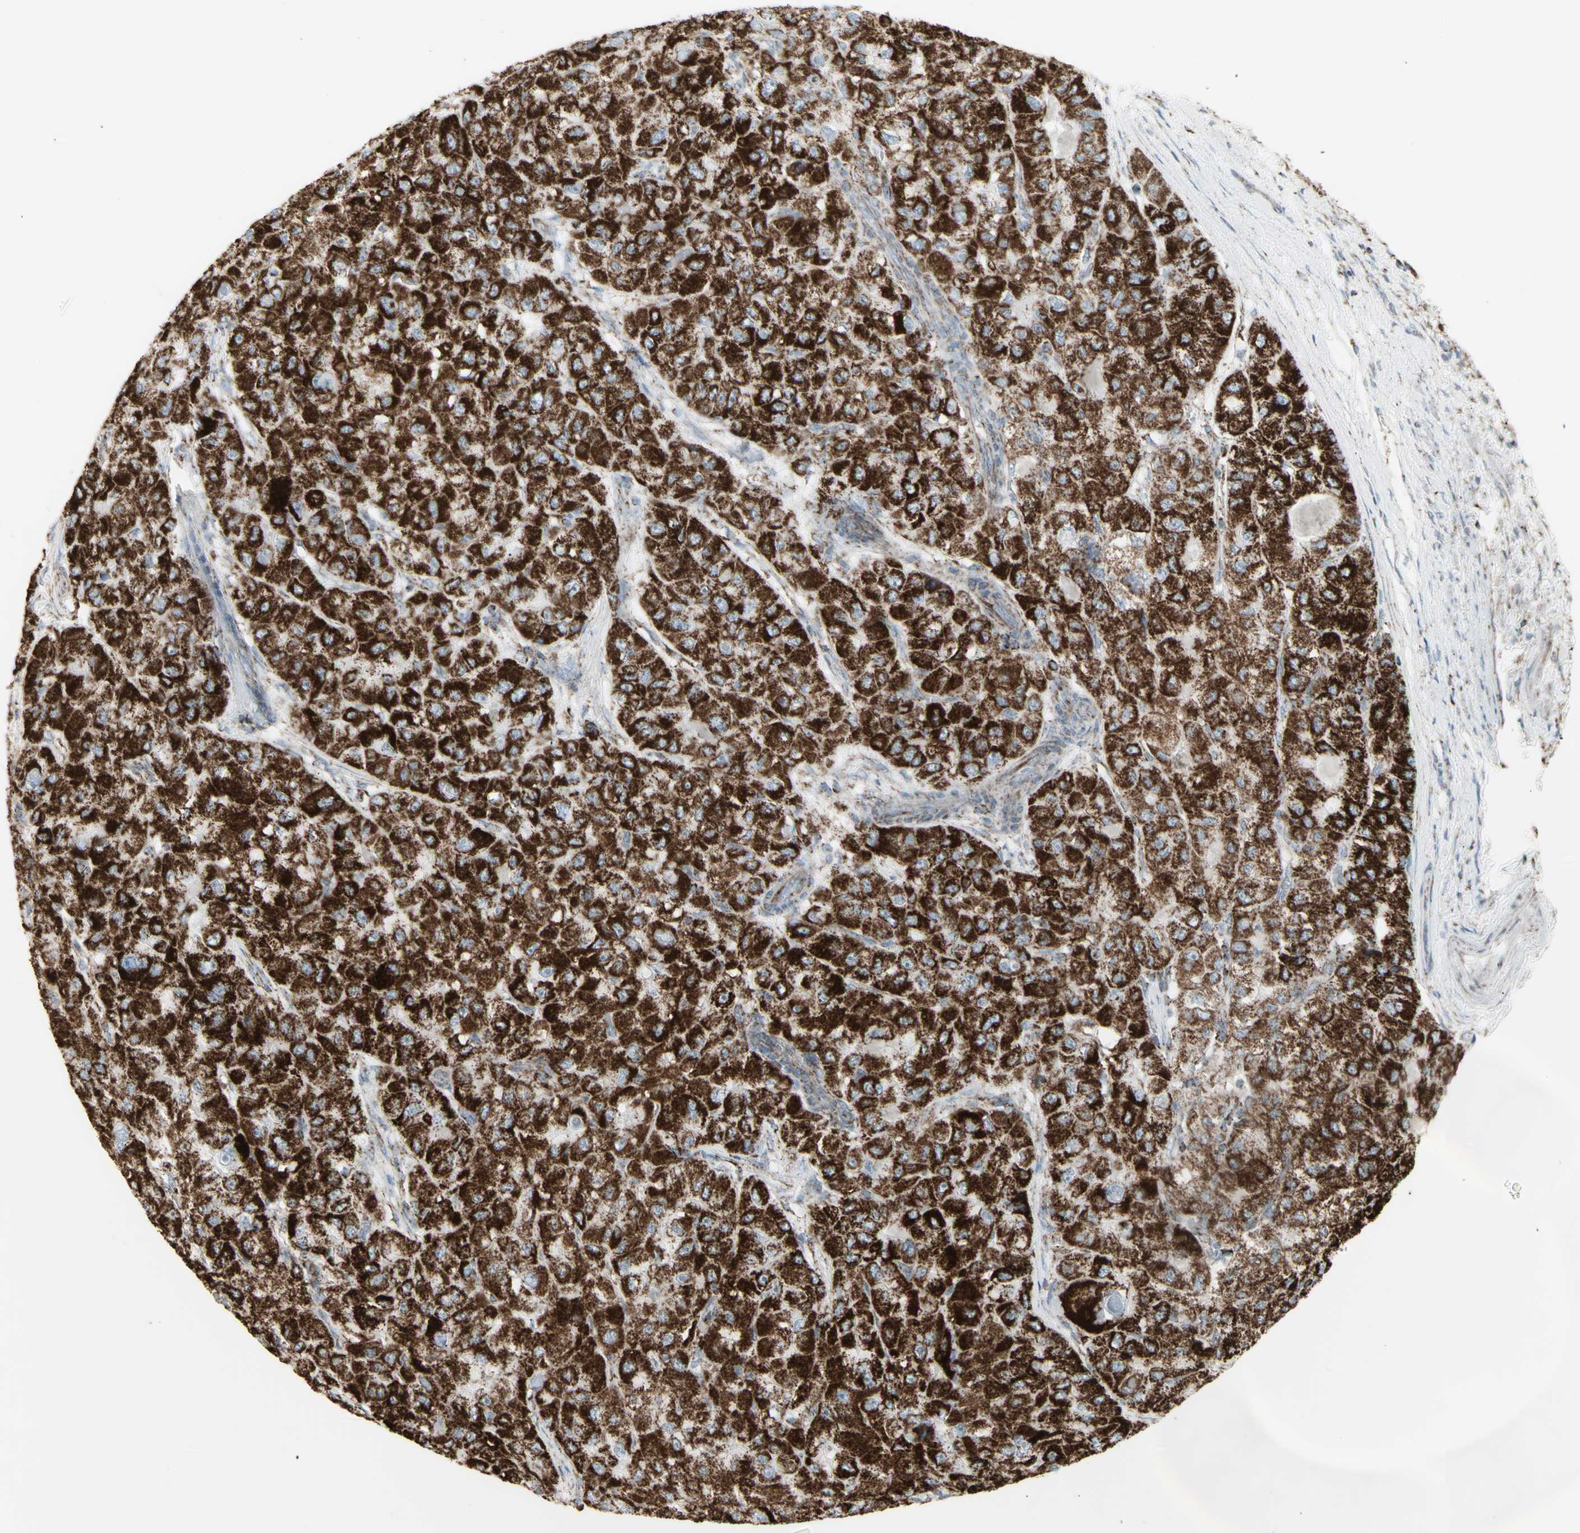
{"staining": {"intensity": "strong", "quantity": ">75%", "location": "cytoplasmic/membranous"}, "tissue": "liver cancer", "cell_type": "Tumor cells", "image_type": "cancer", "snomed": [{"axis": "morphology", "description": "Carcinoma, Hepatocellular, NOS"}, {"axis": "topography", "description": "Liver"}], "caption": "A photomicrograph showing strong cytoplasmic/membranous expression in approximately >75% of tumor cells in liver hepatocellular carcinoma, as visualized by brown immunohistochemical staining.", "gene": "PLGRKT", "patient": {"sex": "male", "age": 80}}